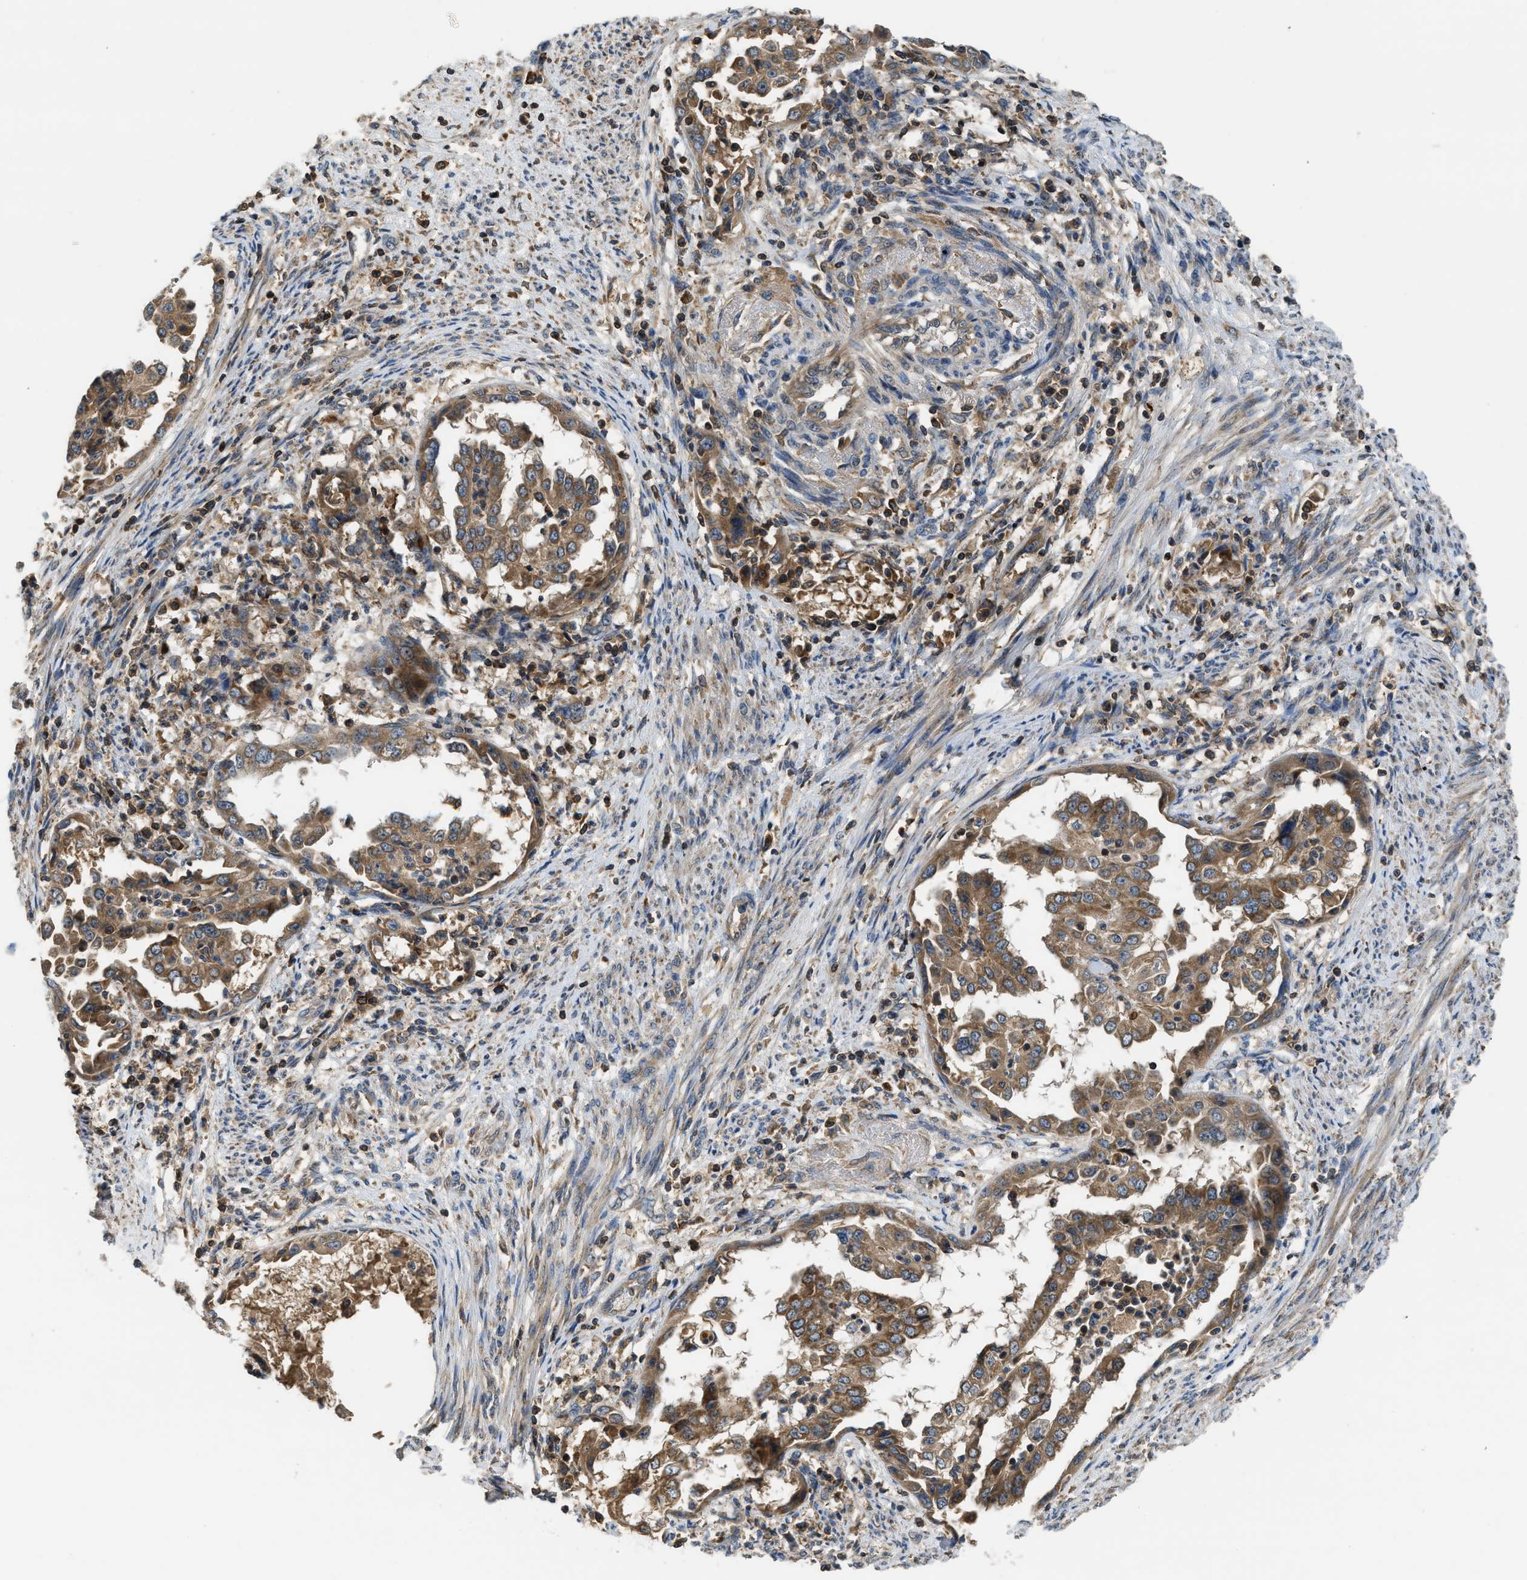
{"staining": {"intensity": "moderate", "quantity": ">75%", "location": "cytoplasmic/membranous"}, "tissue": "endometrial cancer", "cell_type": "Tumor cells", "image_type": "cancer", "snomed": [{"axis": "morphology", "description": "Adenocarcinoma, NOS"}, {"axis": "topography", "description": "Endometrium"}], "caption": "Human endometrial cancer stained with a brown dye reveals moderate cytoplasmic/membranous positive positivity in approximately >75% of tumor cells.", "gene": "PAFAH2", "patient": {"sex": "female", "age": 85}}